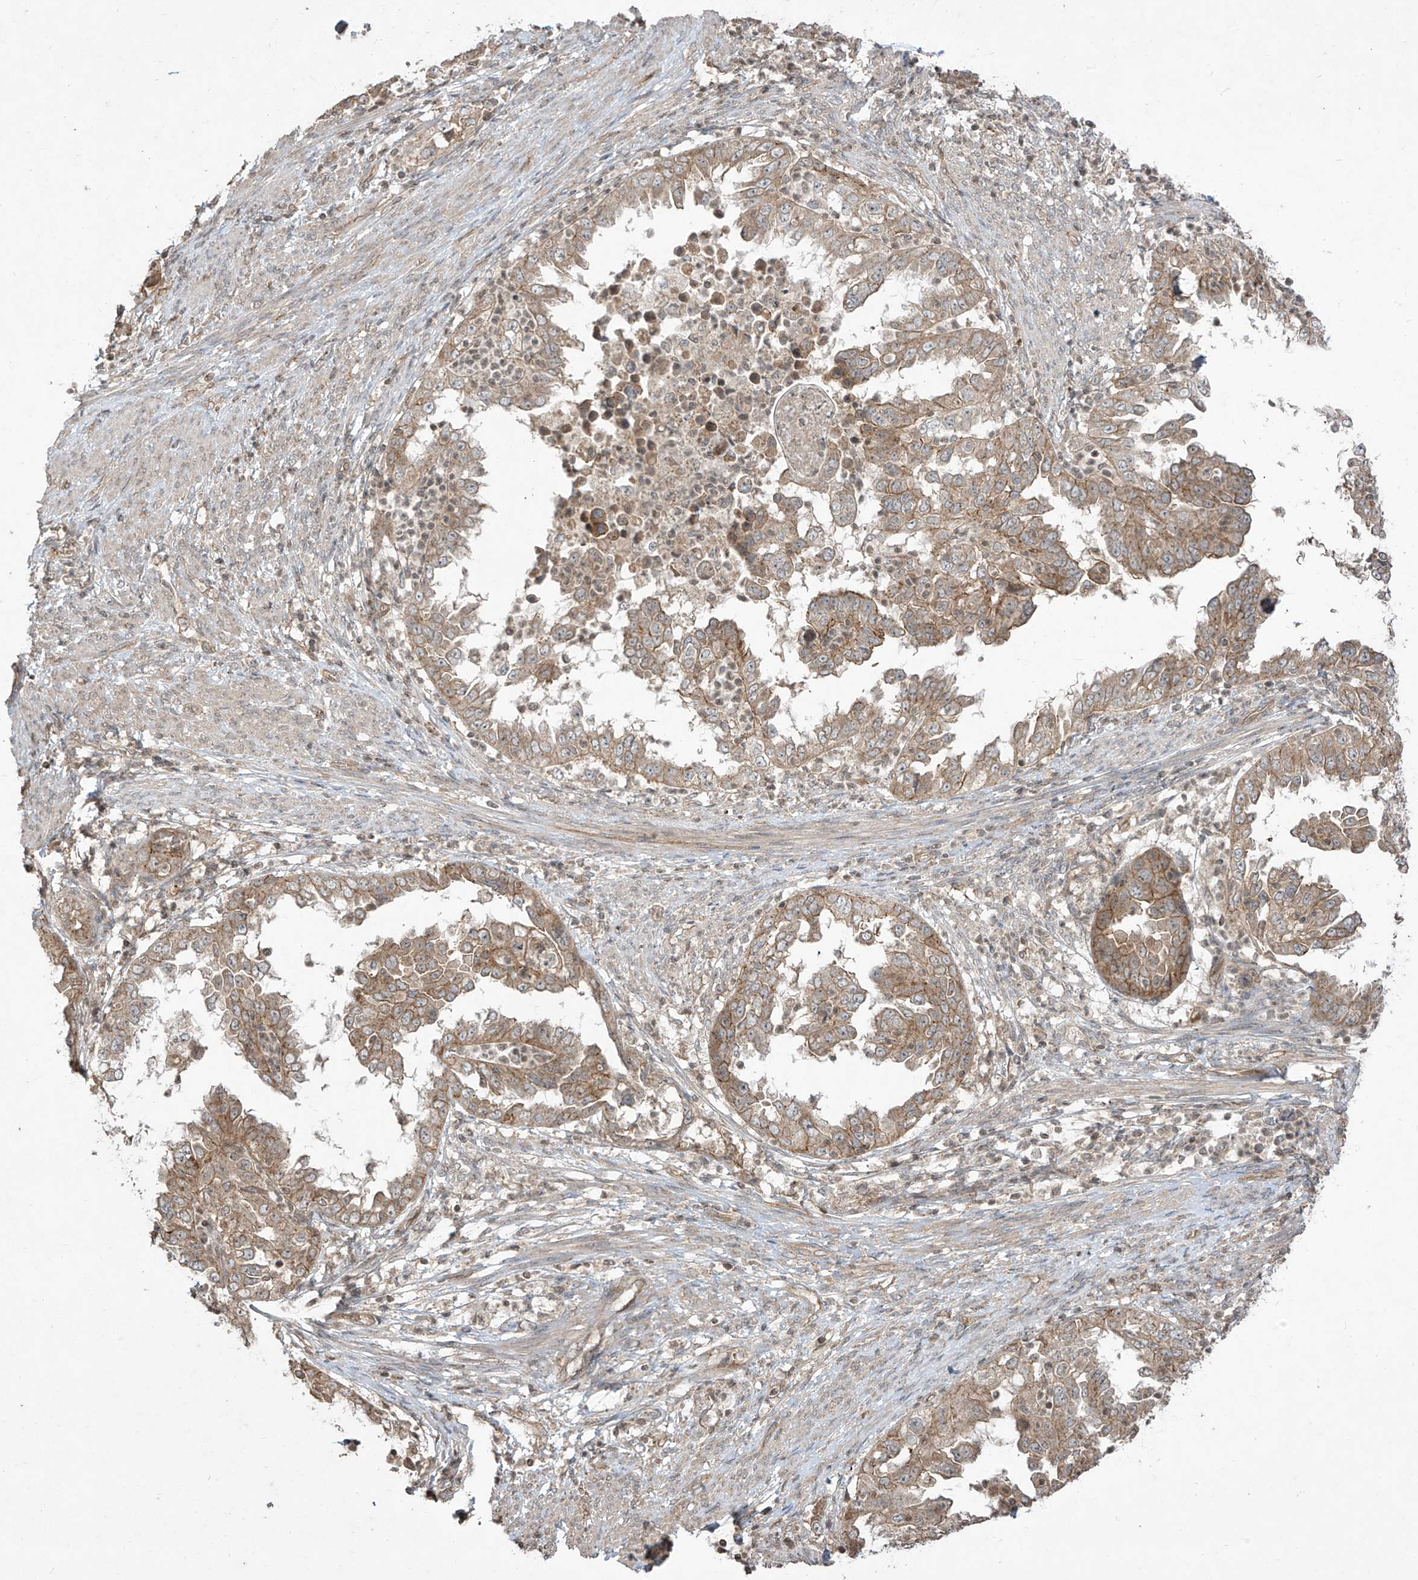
{"staining": {"intensity": "moderate", "quantity": ">75%", "location": "cytoplasmic/membranous"}, "tissue": "endometrial cancer", "cell_type": "Tumor cells", "image_type": "cancer", "snomed": [{"axis": "morphology", "description": "Adenocarcinoma, NOS"}, {"axis": "topography", "description": "Endometrium"}], "caption": "The image displays immunohistochemical staining of adenocarcinoma (endometrial). There is moderate cytoplasmic/membranous positivity is identified in about >75% of tumor cells.", "gene": "MATN2", "patient": {"sex": "female", "age": 85}}